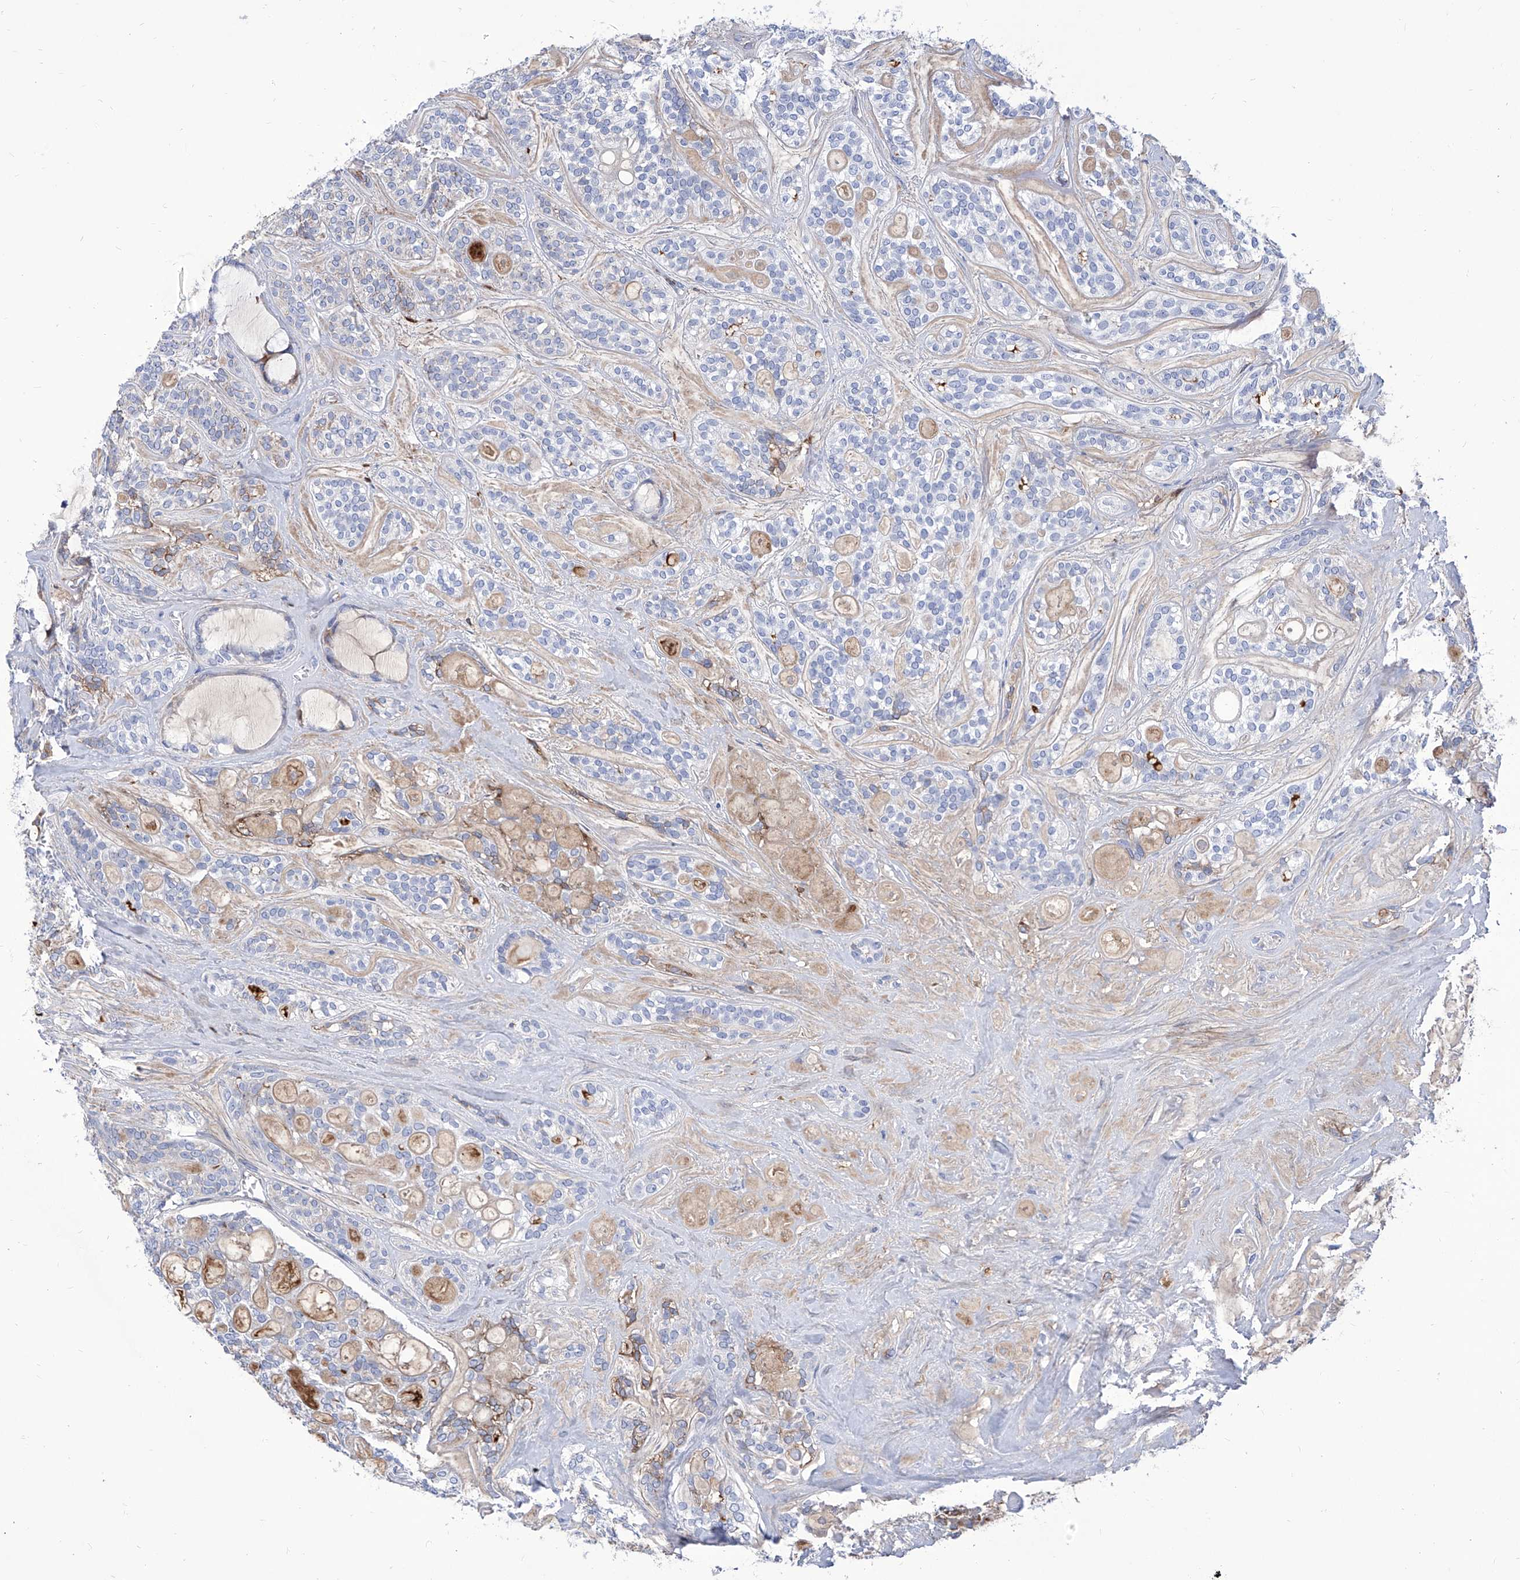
{"staining": {"intensity": "negative", "quantity": "none", "location": "none"}, "tissue": "head and neck cancer", "cell_type": "Tumor cells", "image_type": "cancer", "snomed": [{"axis": "morphology", "description": "Adenocarcinoma, NOS"}, {"axis": "topography", "description": "Head-Neck"}], "caption": "Tumor cells are negative for brown protein staining in head and neck cancer.", "gene": "SRBD1", "patient": {"sex": "male", "age": 66}}